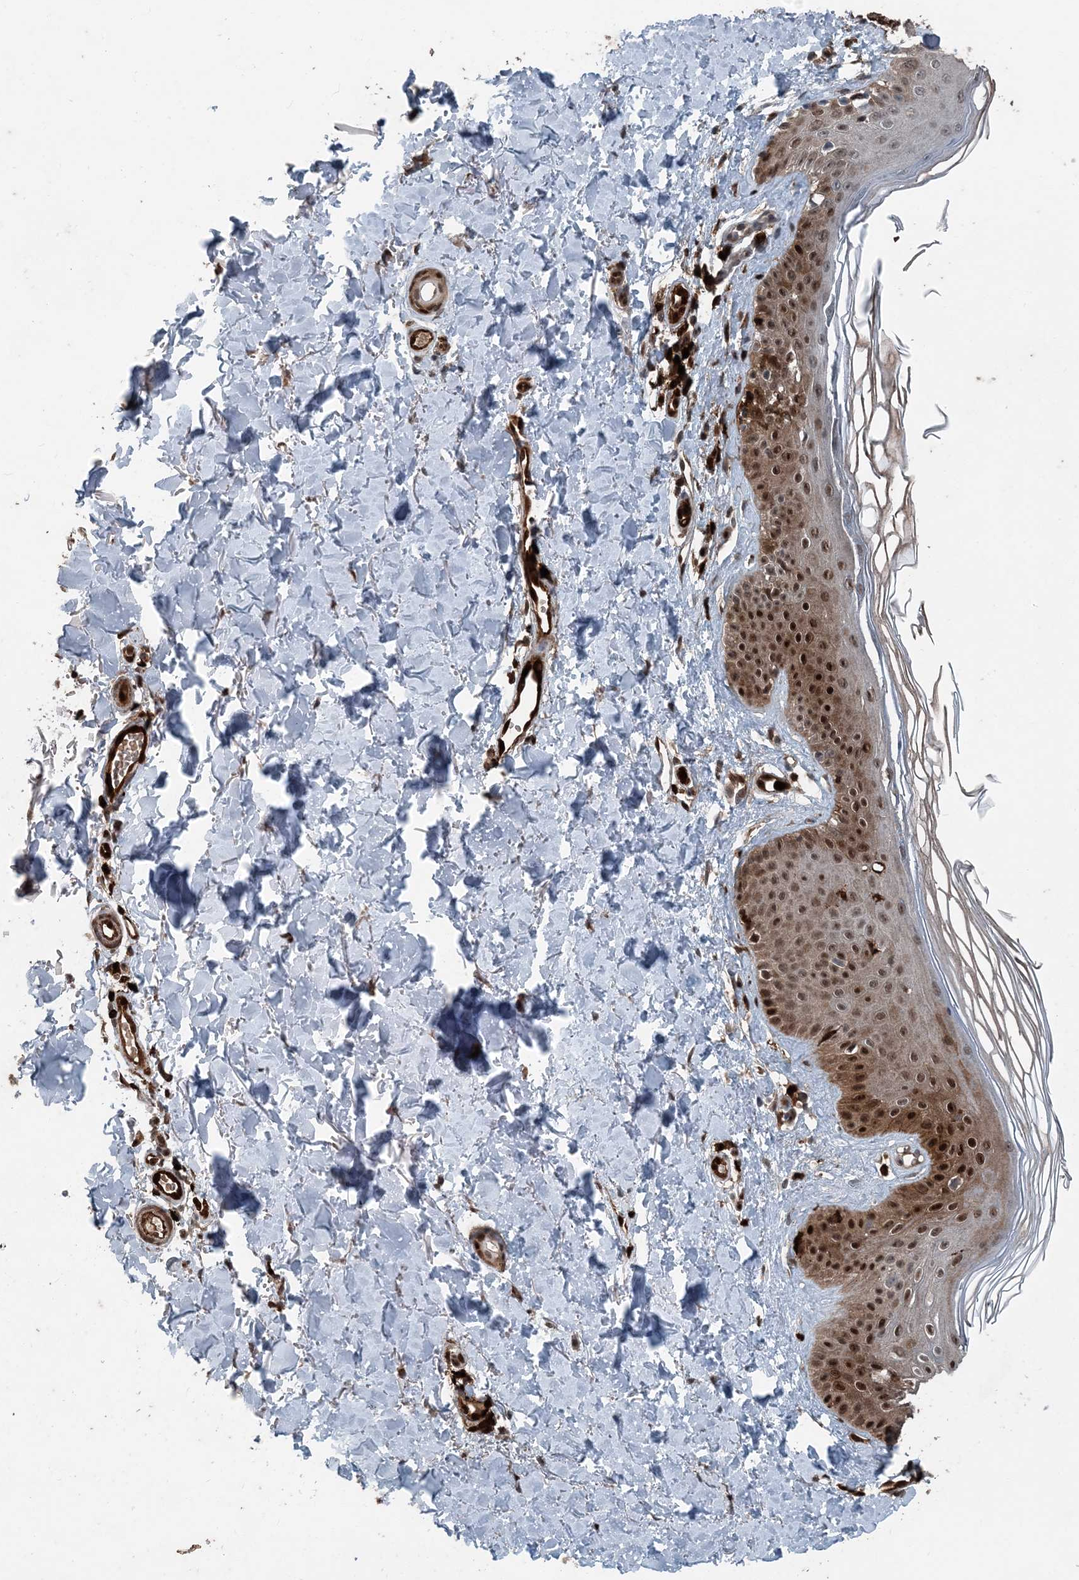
{"staining": {"intensity": "strong", "quantity": ">75%", "location": "cytoplasmic/membranous,nuclear"}, "tissue": "skin", "cell_type": "Fibroblasts", "image_type": "normal", "snomed": [{"axis": "morphology", "description": "Normal tissue, NOS"}, {"axis": "topography", "description": "Skin"}], "caption": "Fibroblasts demonstrate strong cytoplasmic/membranous,nuclear staining in approximately >75% of cells in unremarkable skin. Nuclei are stained in blue.", "gene": "CFL1", "patient": {"sex": "male", "age": 52}}